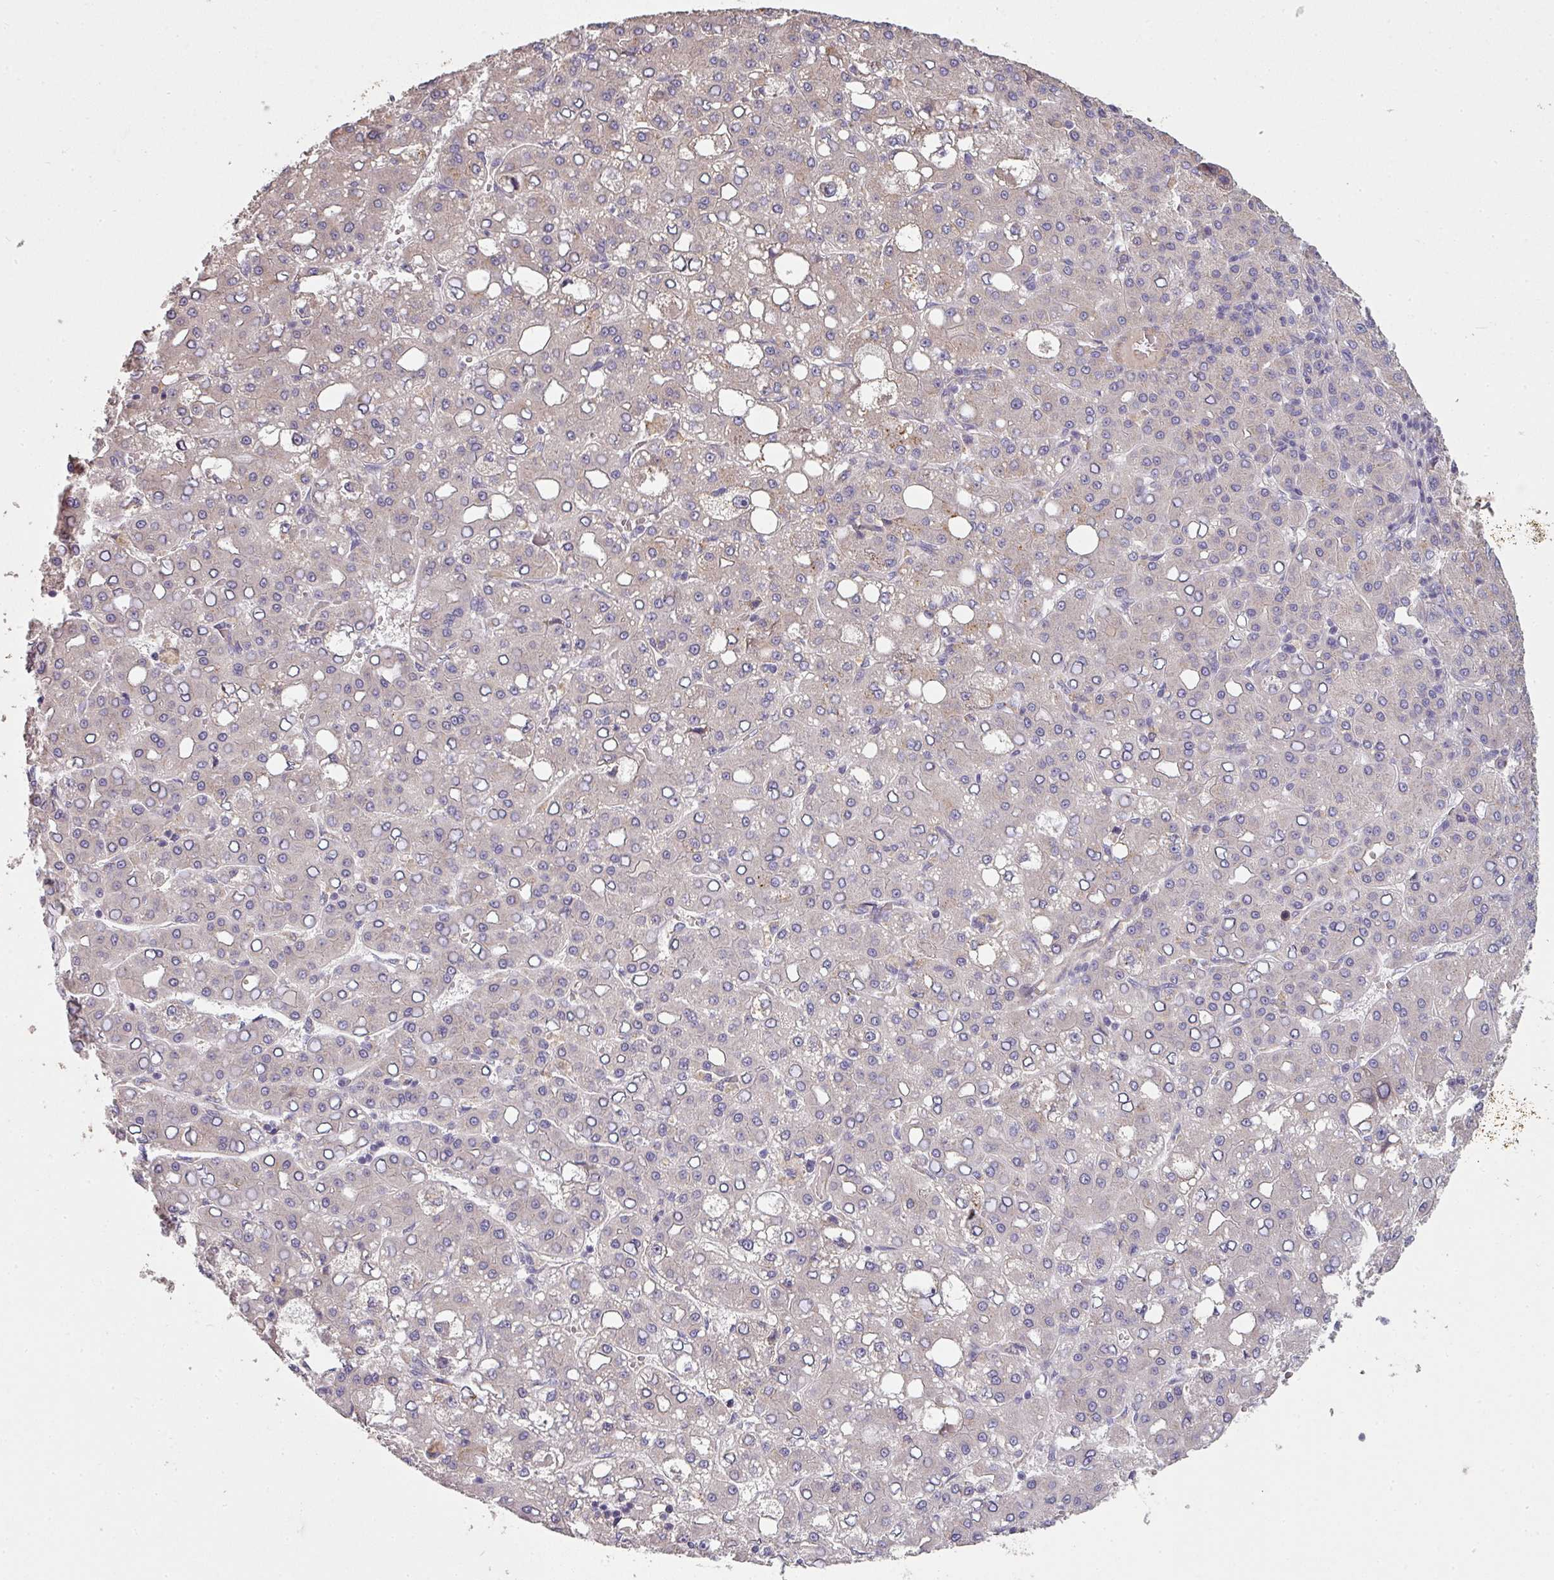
{"staining": {"intensity": "negative", "quantity": "none", "location": "none"}, "tissue": "liver cancer", "cell_type": "Tumor cells", "image_type": "cancer", "snomed": [{"axis": "morphology", "description": "Carcinoma, Hepatocellular, NOS"}, {"axis": "topography", "description": "Liver"}], "caption": "High power microscopy photomicrograph of an IHC photomicrograph of liver cancer, revealing no significant positivity in tumor cells.", "gene": "PCDH1", "patient": {"sex": "male", "age": 65}}